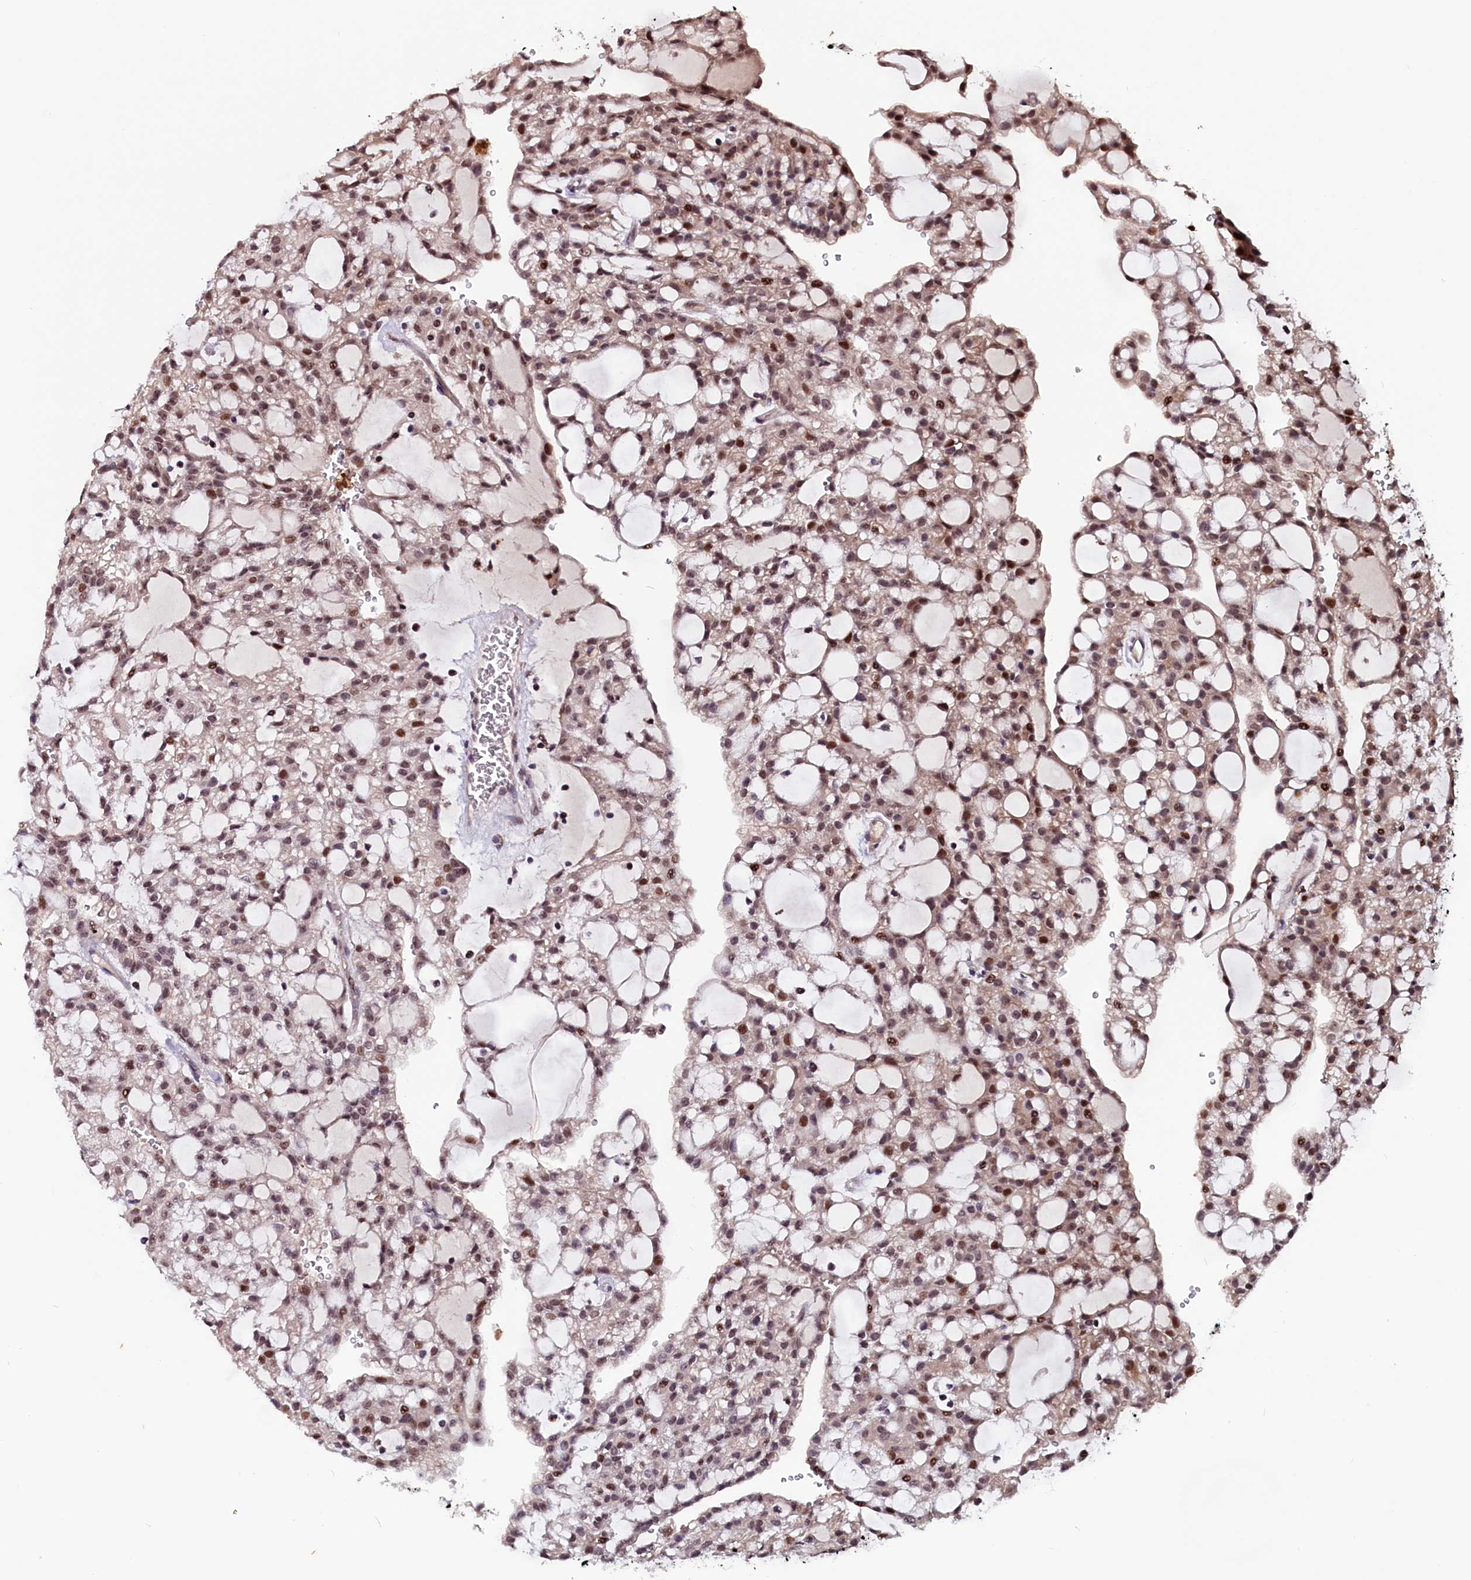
{"staining": {"intensity": "moderate", "quantity": ">75%", "location": "nuclear"}, "tissue": "renal cancer", "cell_type": "Tumor cells", "image_type": "cancer", "snomed": [{"axis": "morphology", "description": "Adenocarcinoma, NOS"}, {"axis": "topography", "description": "Kidney"}], "caption": "A medium amount of moderate nuclear staining is present in about >75% of tumor cells in renal cancer tissue.", "gene": "RNMT", "patient": {"sex": "male", "age": 63}}